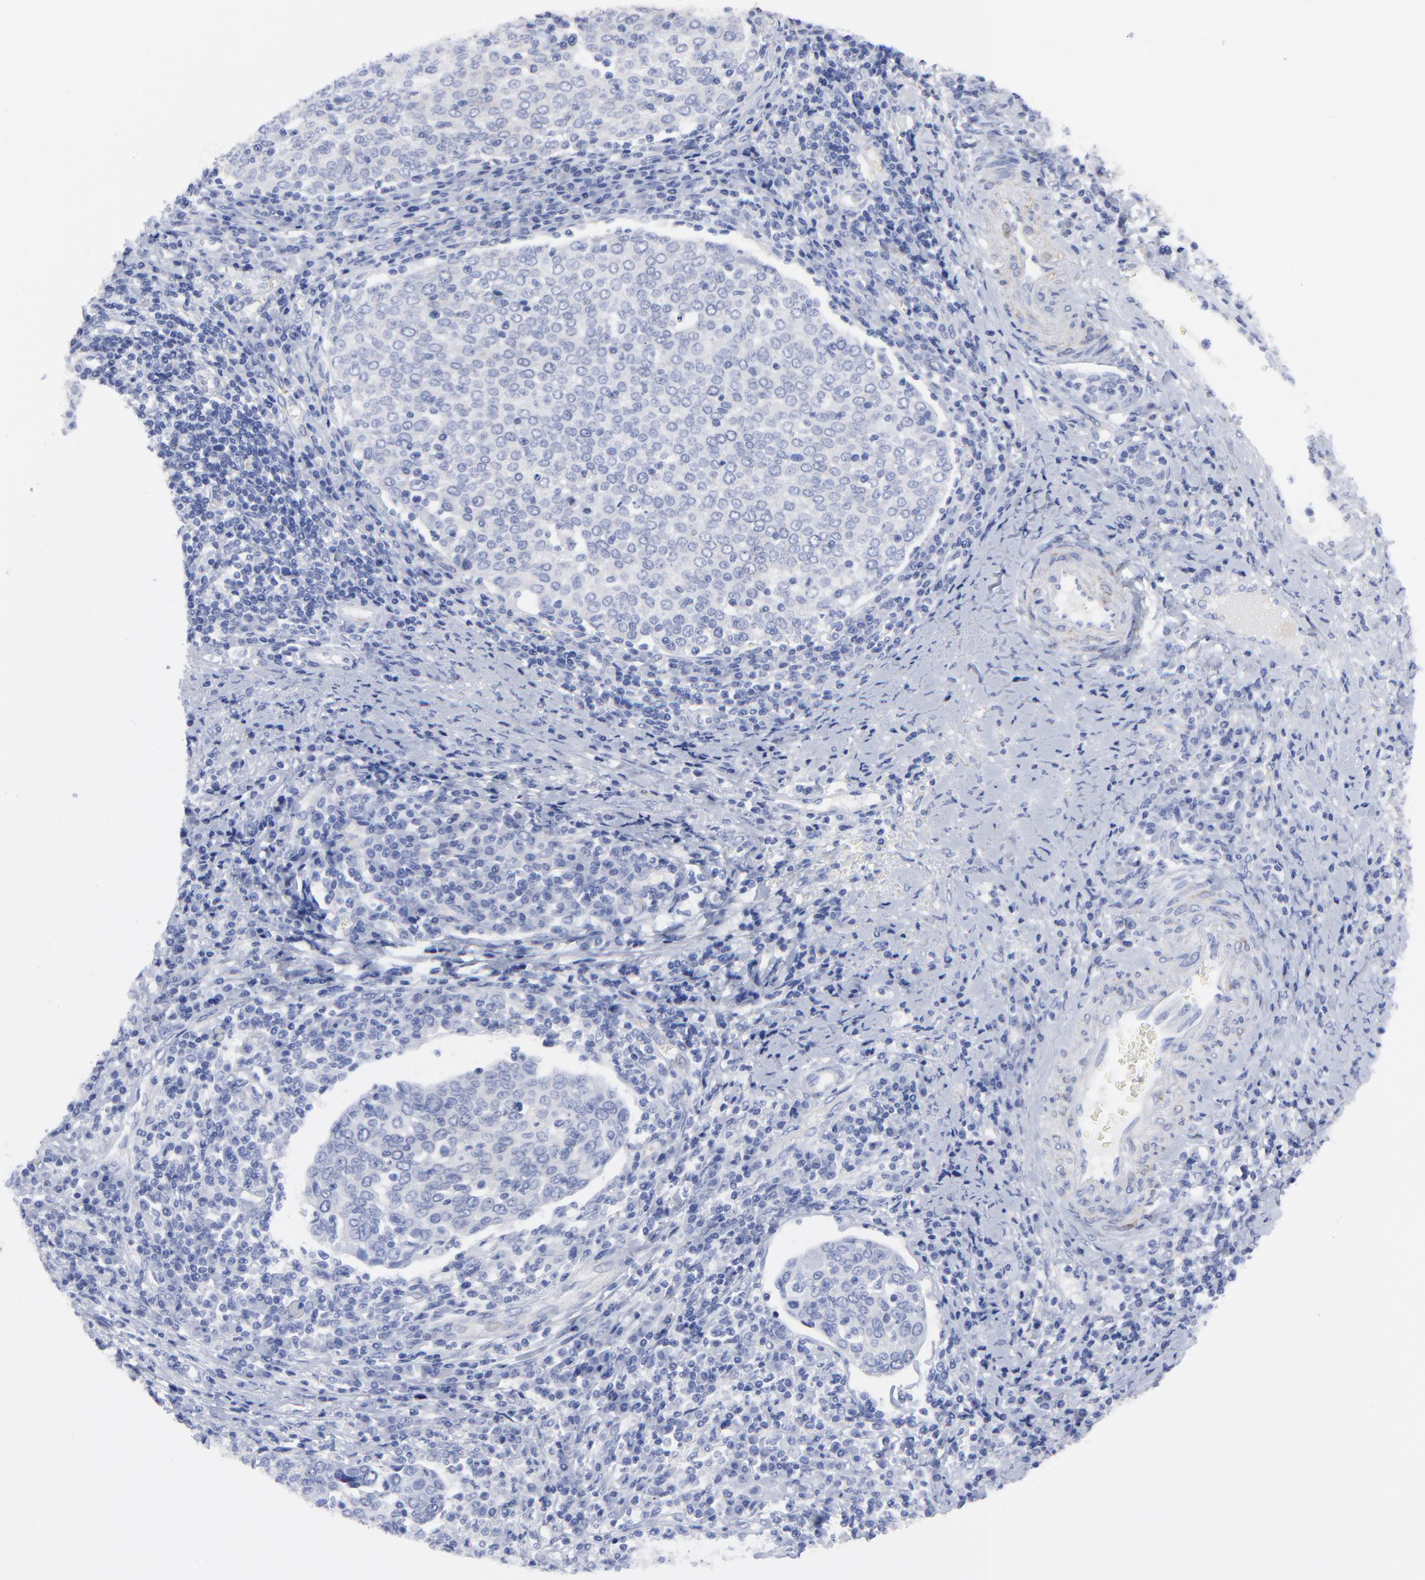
{"staining": {"intensity": "negative", "quantity": "none", "location": "none"}, "tissue": "cervical cancer", "cell_type": "Tumor cells", "image_type": "cancer", "snomed": [{"axis": "morphology", "description": "Squamous cell carcinoma, NOS"}, {"axis": "topography", "description": "Cervix"}], "caption": "Human squamous cell carcinoma (cervical) stained for a protein using immunohistochemistry shows no positivity in tumor cells.", "gene": "CNTN3", "patient": {"sex": "female", "age": 40}}